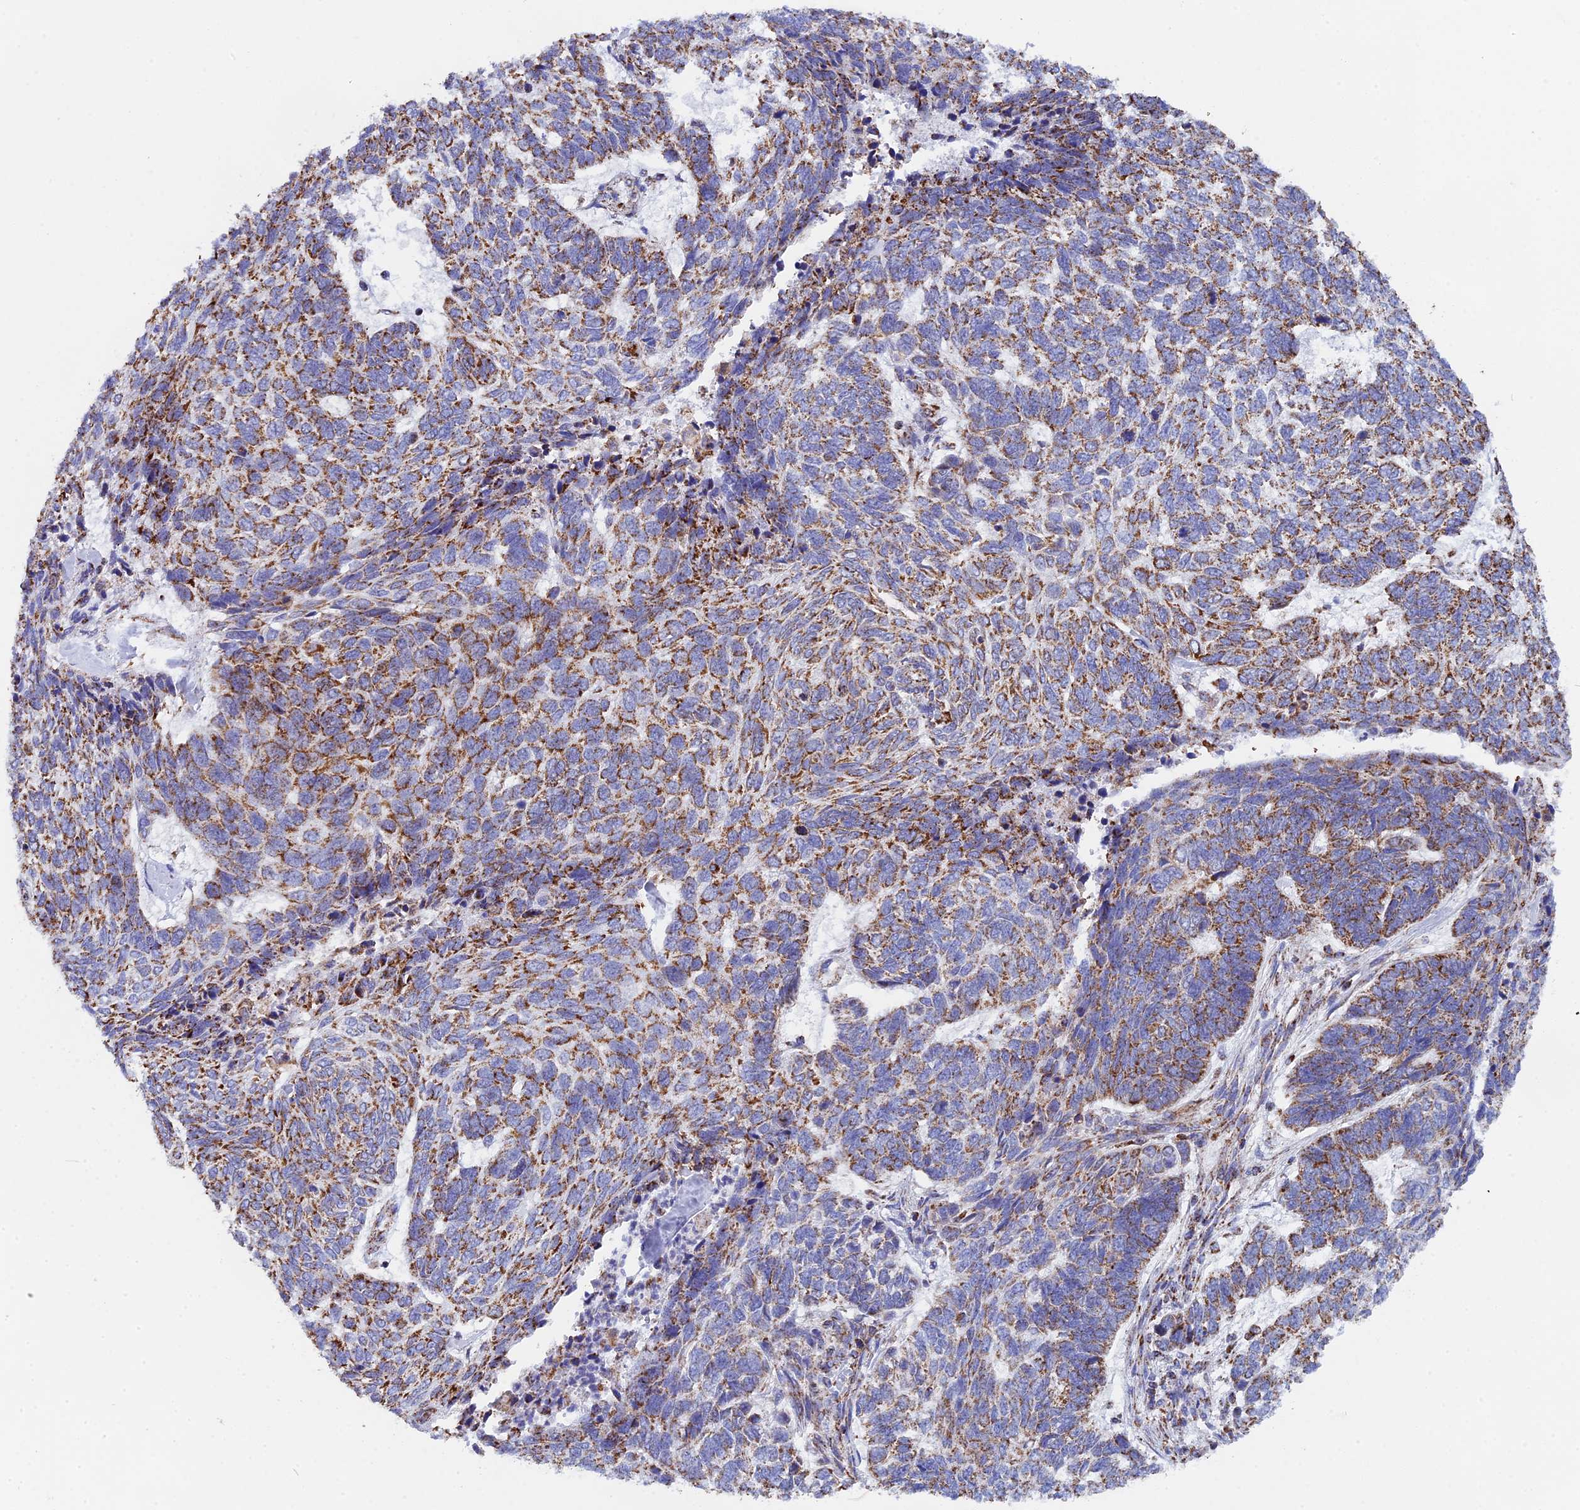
{"staining": {"intensity": "moderate", "quantity": ">75%", "location": "cytoplasmic/membranous"}, "tissue": "skin cancer", "cell_type": "Tumor cells", "image_type": "cancer", "snomed": [{"axis": "morphology", "description": "Basal cell carcinoma"}, {"axis": "topography", "description": "Skin"}], "caption": "Protein expression analysis of human skin cancer reveals moderate cytoplasmic/membranous staining in approximately >75% of tumor cells. The staining was performed using DAB, with brown indicating positive protein expression. Nuclei are stained blue with hematoxylin.", "gene": "NDUFA5", "patient": {"sex": "female", "age": 65}}